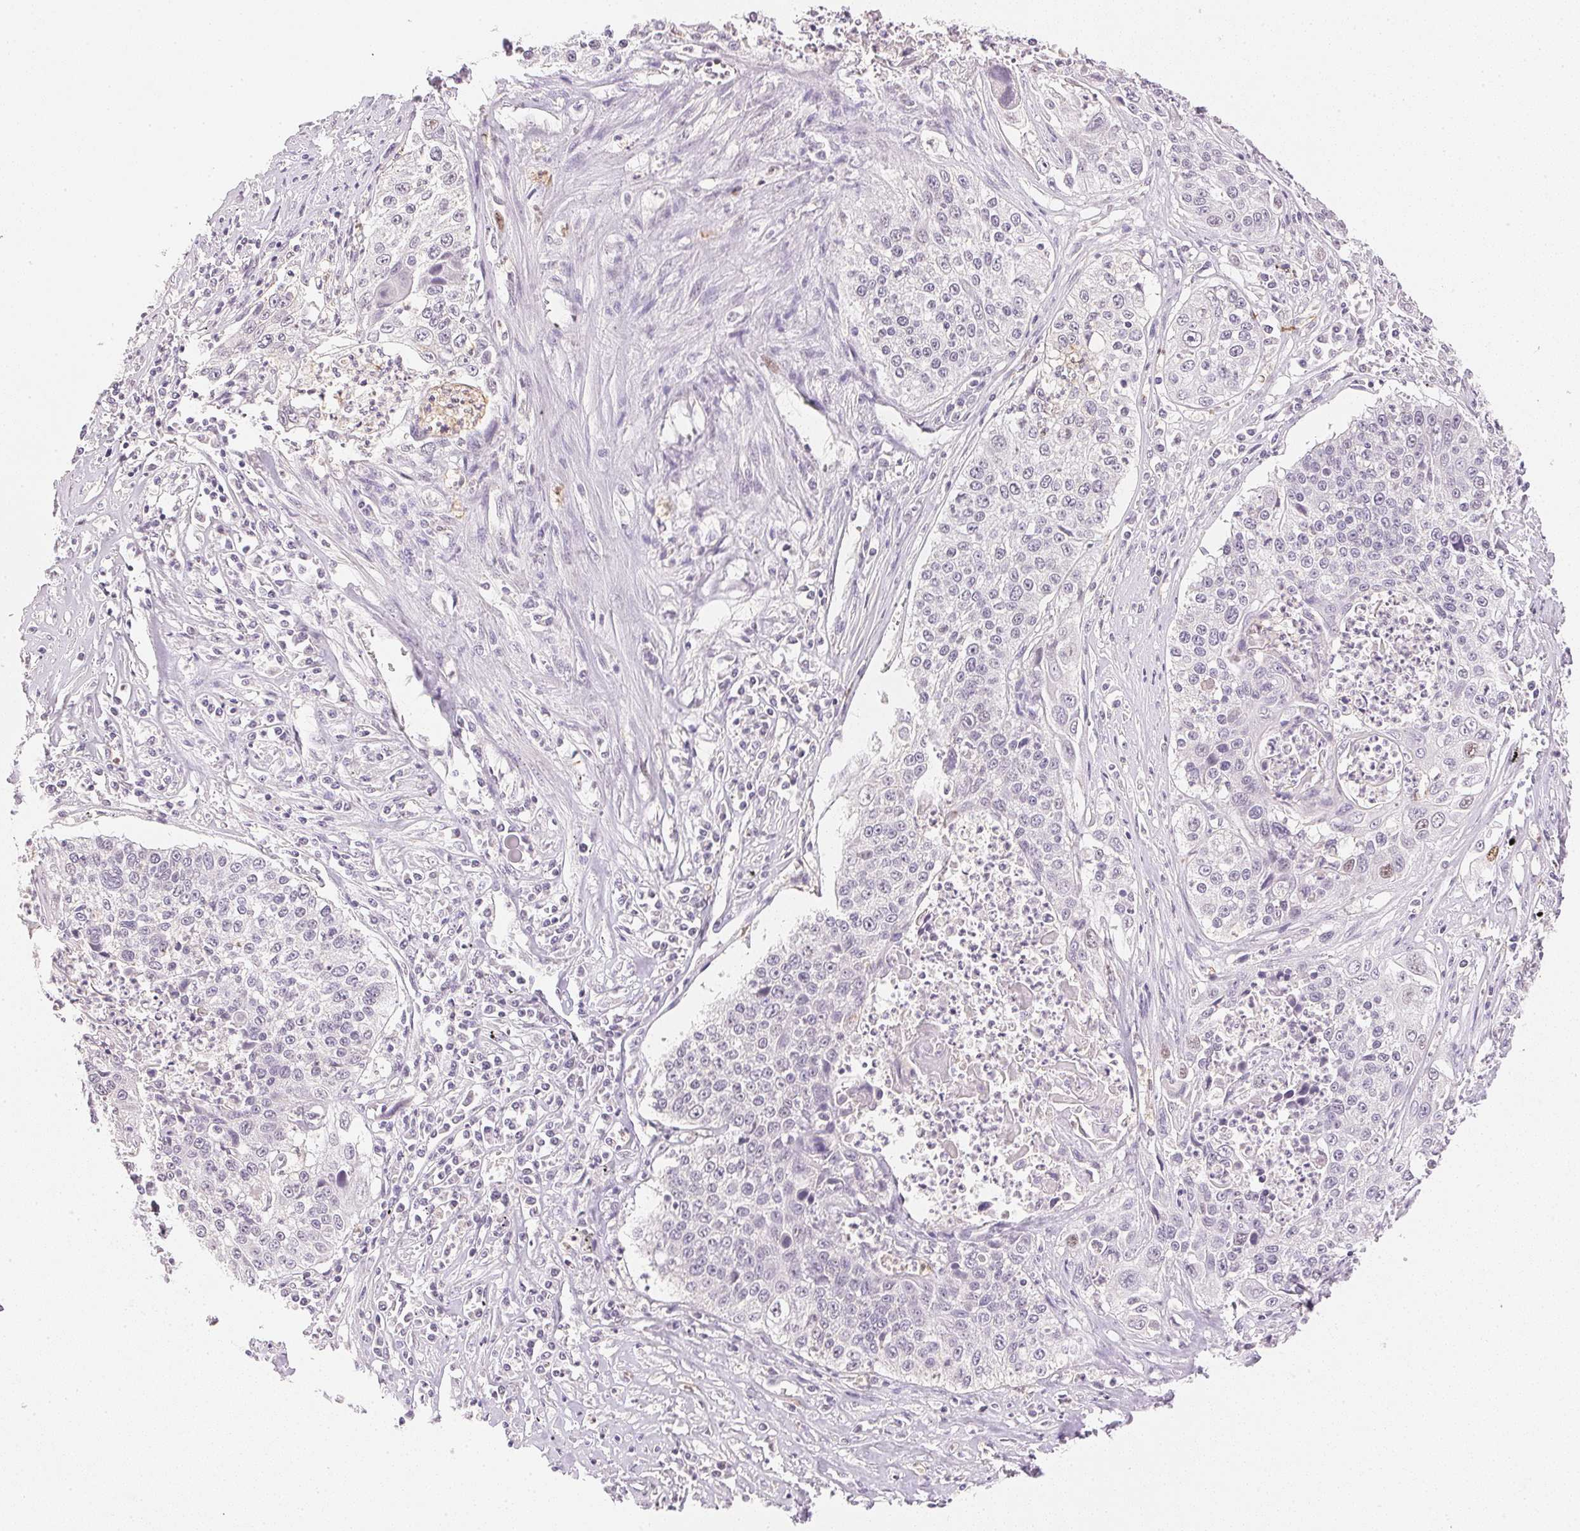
{"staining": {"intensity": "negative", "quantity": "none", "location": "none"}, "tissue": "lung cancer", "cell_type": "Tumor cells", "image_type": "cancer", "snomed": [{"axis": "morphology", "description": "Squamous cell carcinoma, NOS"}, {"axis": "morphology", "description": "Squamous cell carcinoma, metastatic, NOS"}, {"axis": "topography", "description": "Lung"}, {"axis": "topography", "description": "Pleura, NOS"}], "caption": "Immunohistochemical staining of lung metastatic squamous cell carcinoma demonstrates no significant staining in tumor cells. (DAB (3,3'-diaminobenzidine) IHC, high magnification).", "gene": "SMTN", "patient": {"sex": "male", "age": 72}}